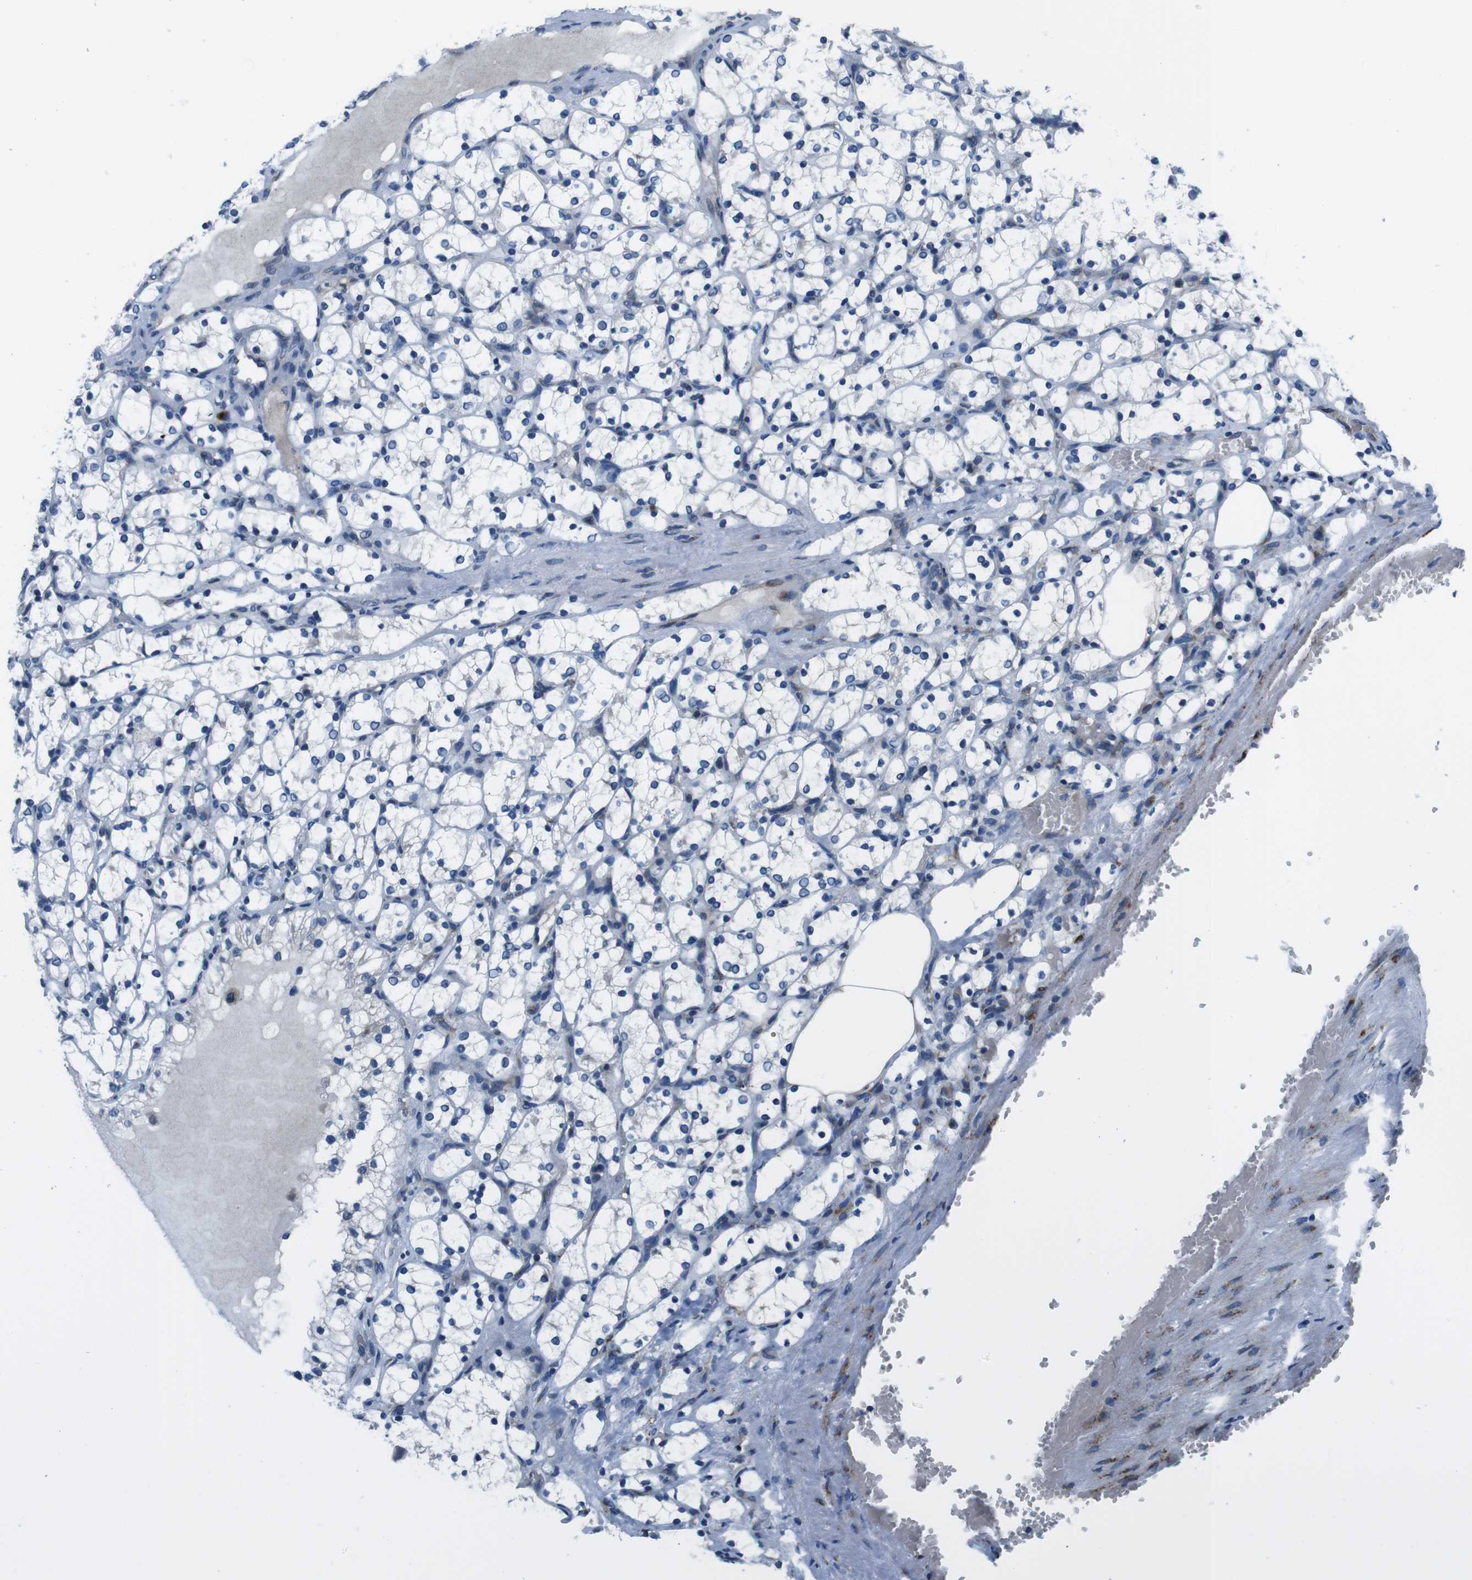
{"staining": {"intensity": "negative", "quantity": "none", "location": "none"}, "tissue": "renal cancer", "cell_type": "Tumor cells", "image_type": "cancer", "snomed": [{"axis": "morphology", "description": "Adenocarcinoma, NOS"}, {"axis": "topography", "description": "Kidney"}], "caption": "This micrograph is of renal cancer (adenocarcinoma) stained with immunohistochemistry to label a protein in brown with the nuclei are counter-stained blue. There is no positivity in tumor cells.", "gene": "NUCB2", "patient": {"sex": "female", "age": 69}}